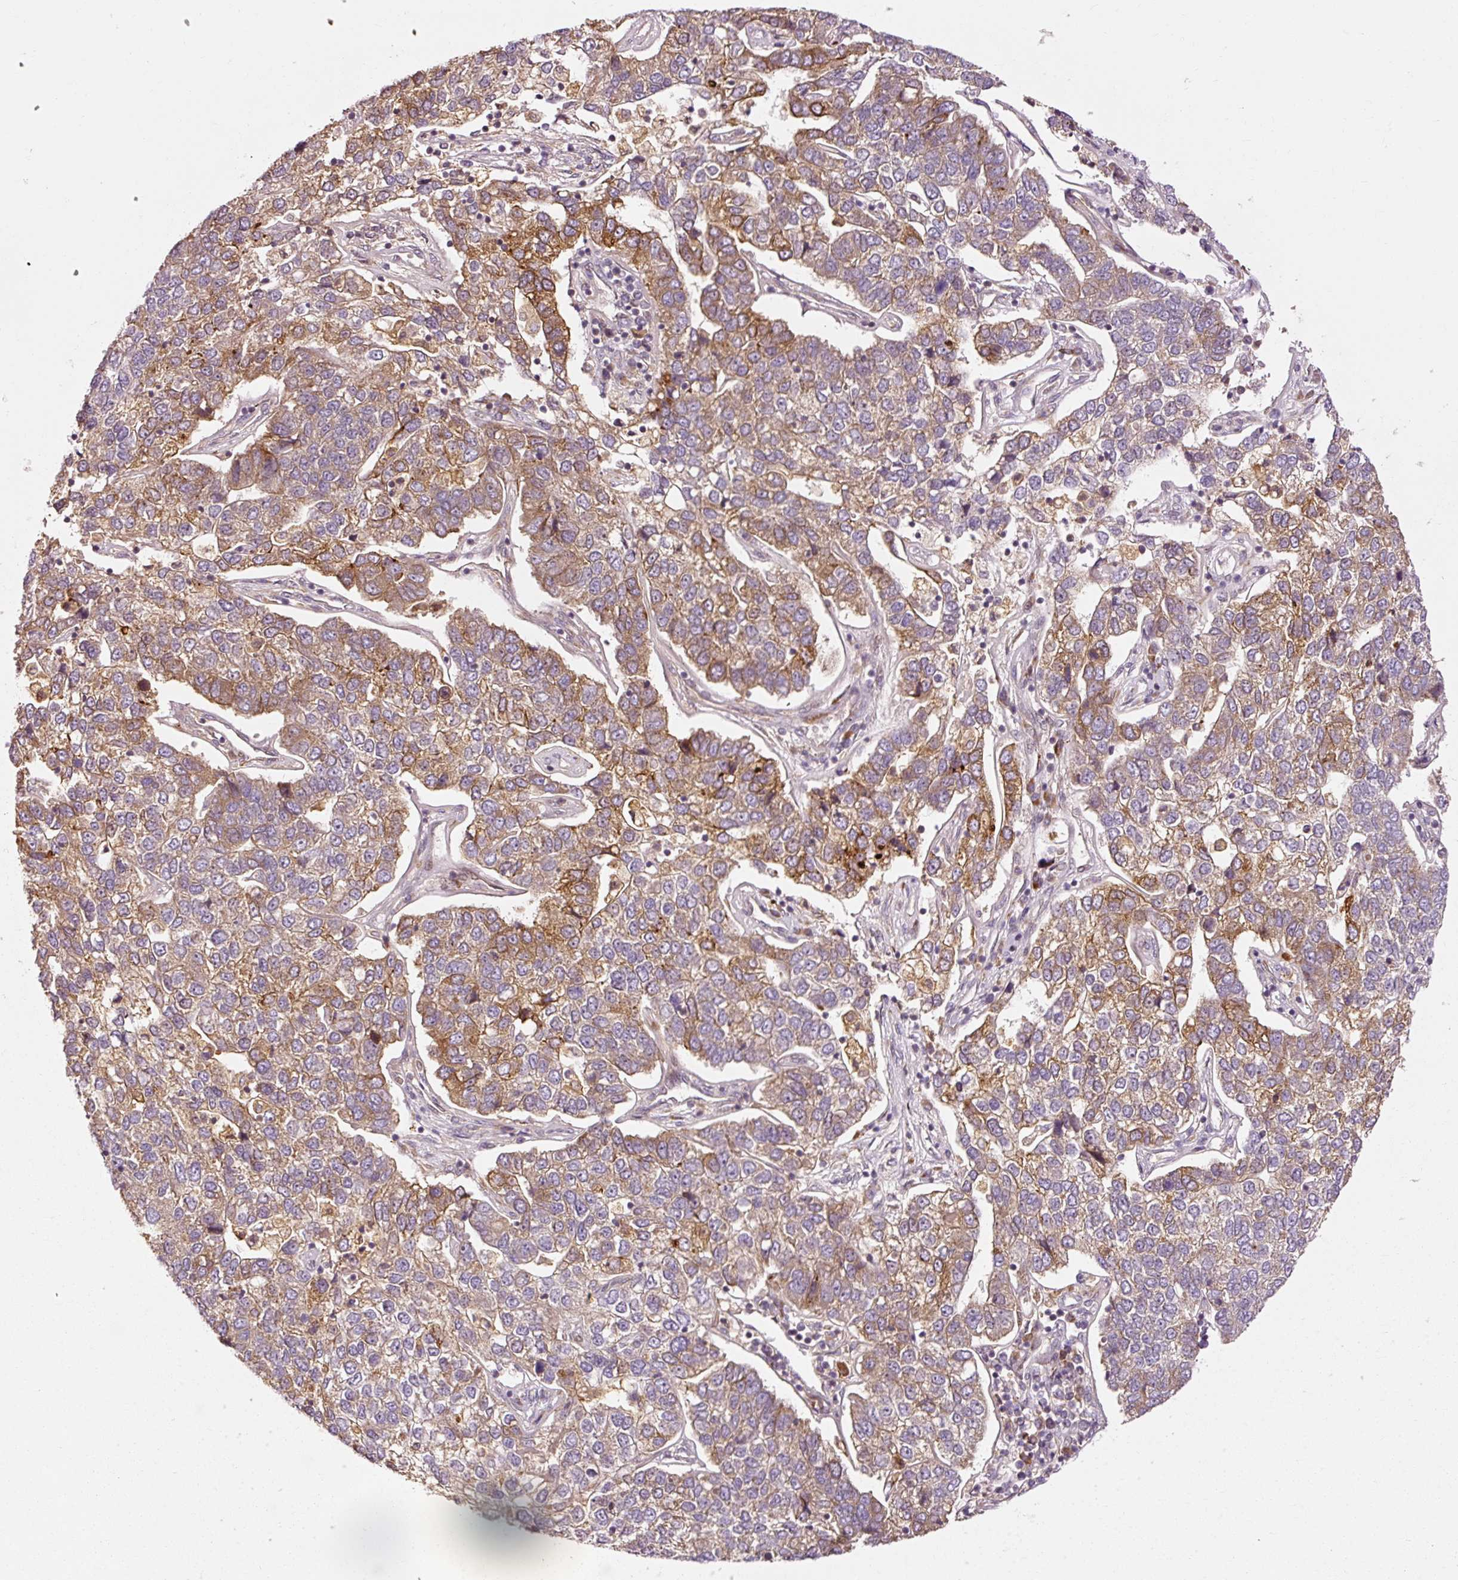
{"staining": {"intensity": "moderate", "quantity": "25%-75%", "location": "cytoplasmic/membranous"}, "tissue": "pancreatic cancer", "cell_type": "Tumor cells", "image_type": "cancer", "snomed": [{"axis": "morphology", "description": "Adenocarcinoma, NOS"}, {"axis": "topography", "description": "Pancreas"}], "caption": "Adenocarcinoma (pancreatic) was stained to show a protein in brown. There is medium levels of moderate cytoplasmic/membranous staining in about 25%-75% of tumor cells. (IHC, brightfield microscopy, high magnification).", "gene": "NAPA", "patient": {"sex": "female", "age": 61}}